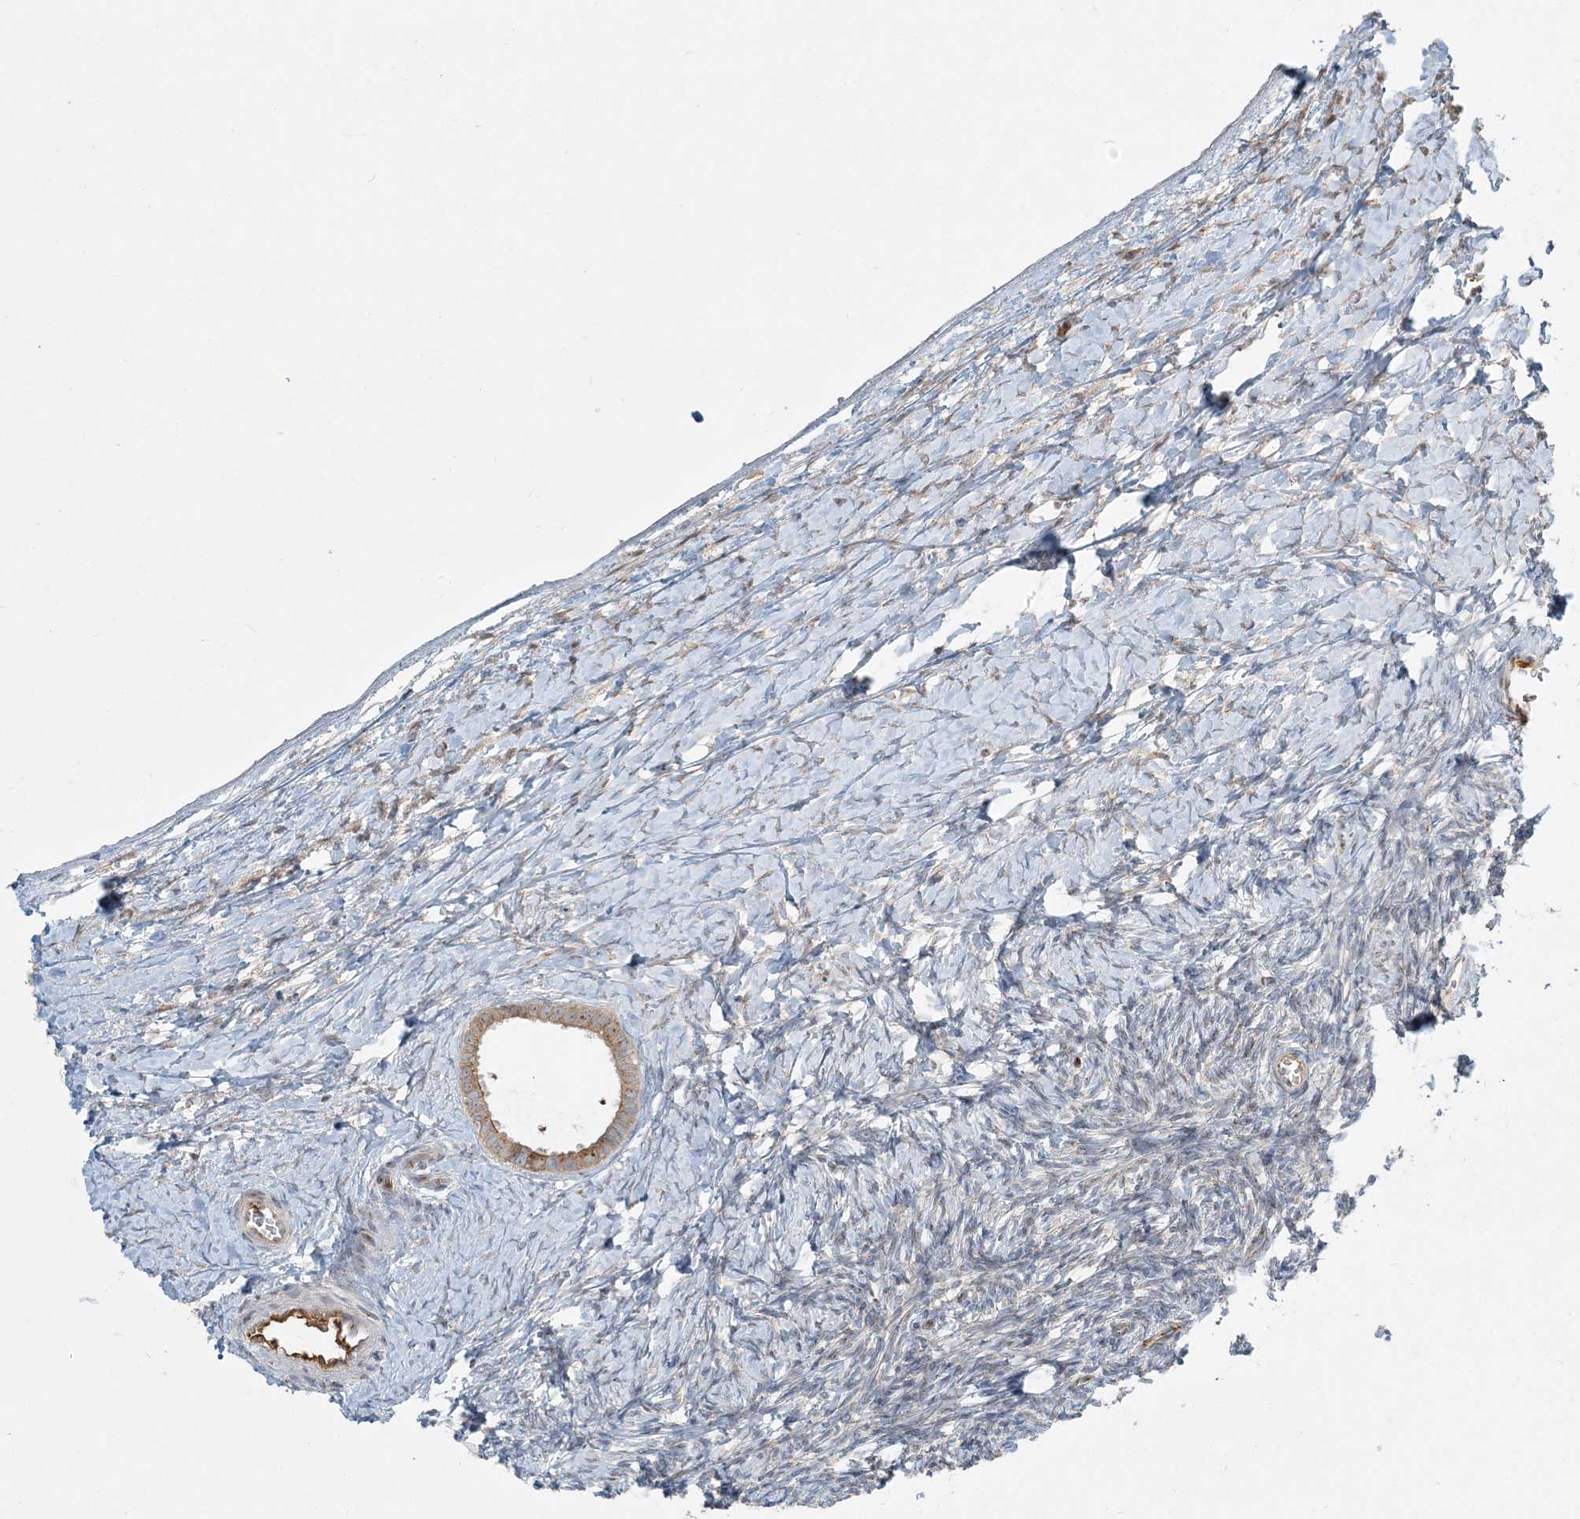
{"staining": {"intensity": "moderate", "quantity": ">75%", "location": "cytoplasmic/membranous,nuclear"}, "tissue": "ovary", "cell_type": "Follicle cells", "image_type": "normal", "snomed": [{"axis": "morphology", "description": "Normal tissue, NOS"}, {"axis": "morphology", "description": "Developmental malformation"}, {"axis": "topography", "description": "Ovary"}], "caption": "Moderate cytoplasmic/membranous,nuclear staining for a protein is present in approximately >75% of follicle cells of normal ovary using immunohistochemistry.", "gene": "AP1AR", "patient": {"sex": "female", "age": 39}}